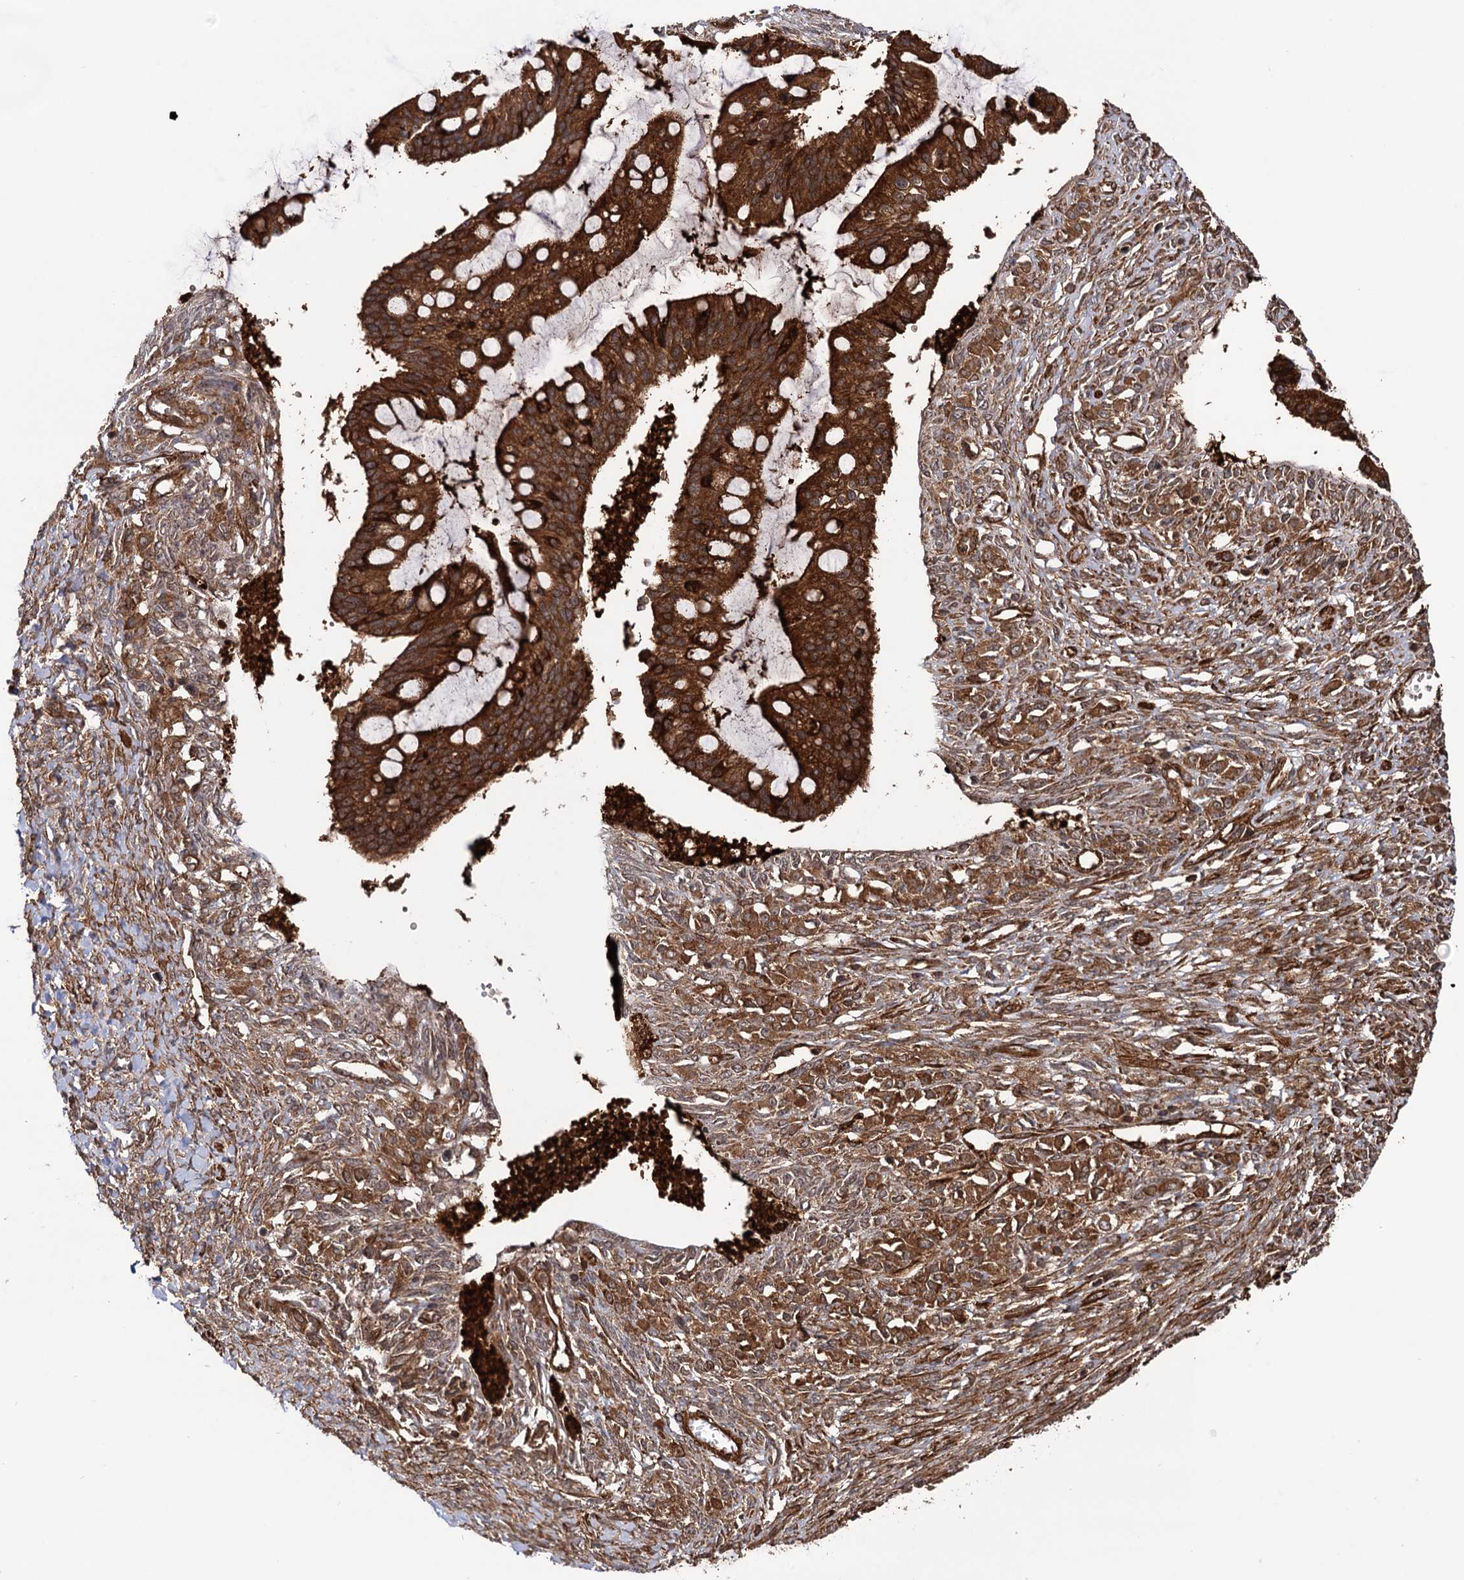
{"staining": {"intensity": "strong", "quantity": ">75%", "location": "cytoplasmic/membranous"}, "tissue": "ovarian cancer", "cell_type": "Tumor cells", "image_type": "cancer", "snomed": [{"axis": "morphology", "description": "Cystadenocarcinoma, mucinous, NOS"}, {"axis": "topography", "description": "Ovary"}], "caption": "Tumor cells exhibit strong cytoplasmic/membranous staining in about >75% of cells in mucinous cystadenocarcinoma (ovarian).", "gene": "ATP8B4", "patient": {"sex": "female", "age": 73}}